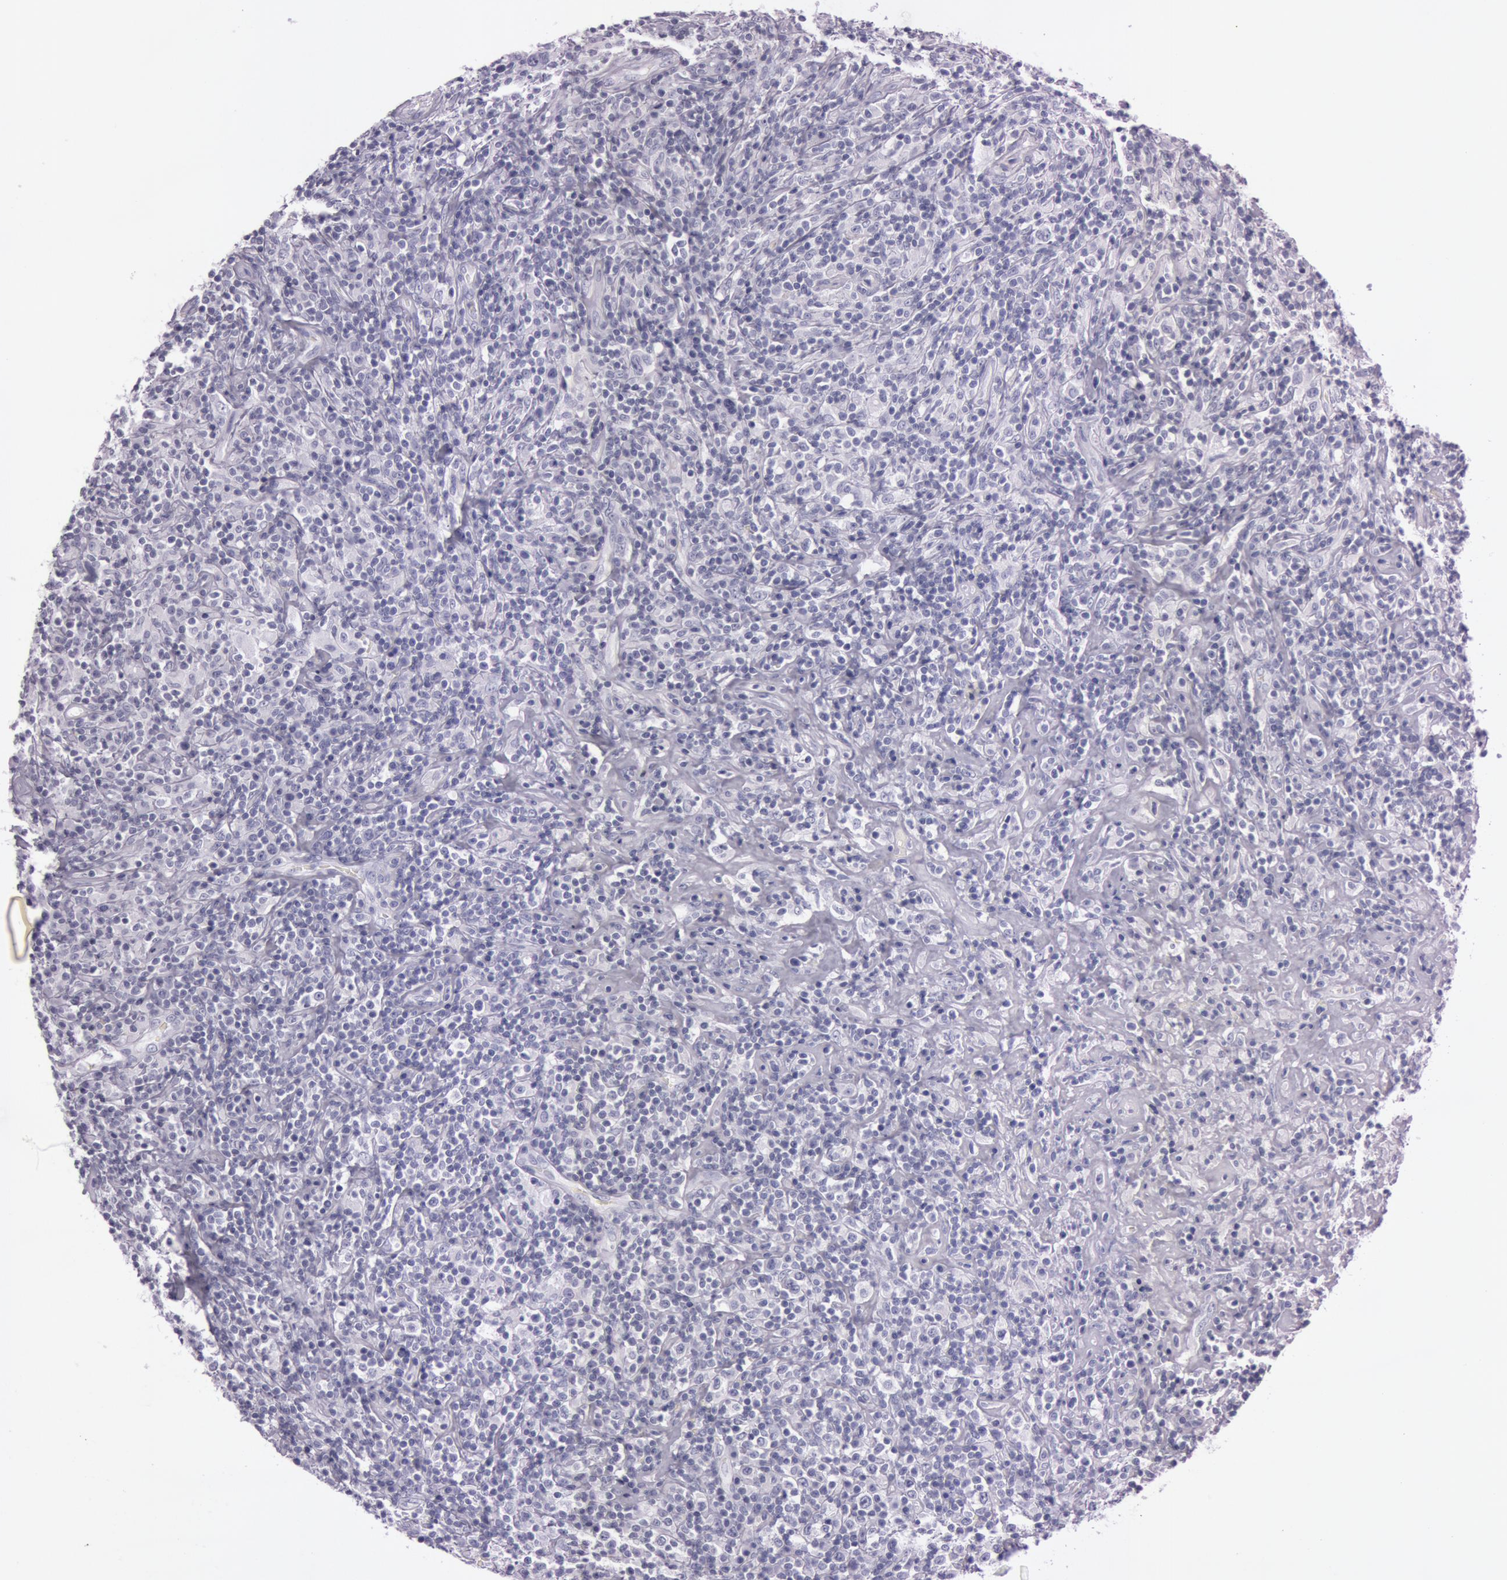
{"staining": {"intensity": "negative", "quantity": "none", "location": "none"}, "tissue": "lymphoma", "cell_type": "Tumor cells", "image_type": "cancer", "snomed": [{"axis": "morphology", "description": "Hodgkin's disease, NOS"}, {"axis": "topography", "description": "Lymph node"}], "caption": "A high-resolution image shows IHC staining of lymphoma, which displays no significant staining in tumor cells.", "gene": "S100A7", "patient": {"sex": "male", "age": 46}}